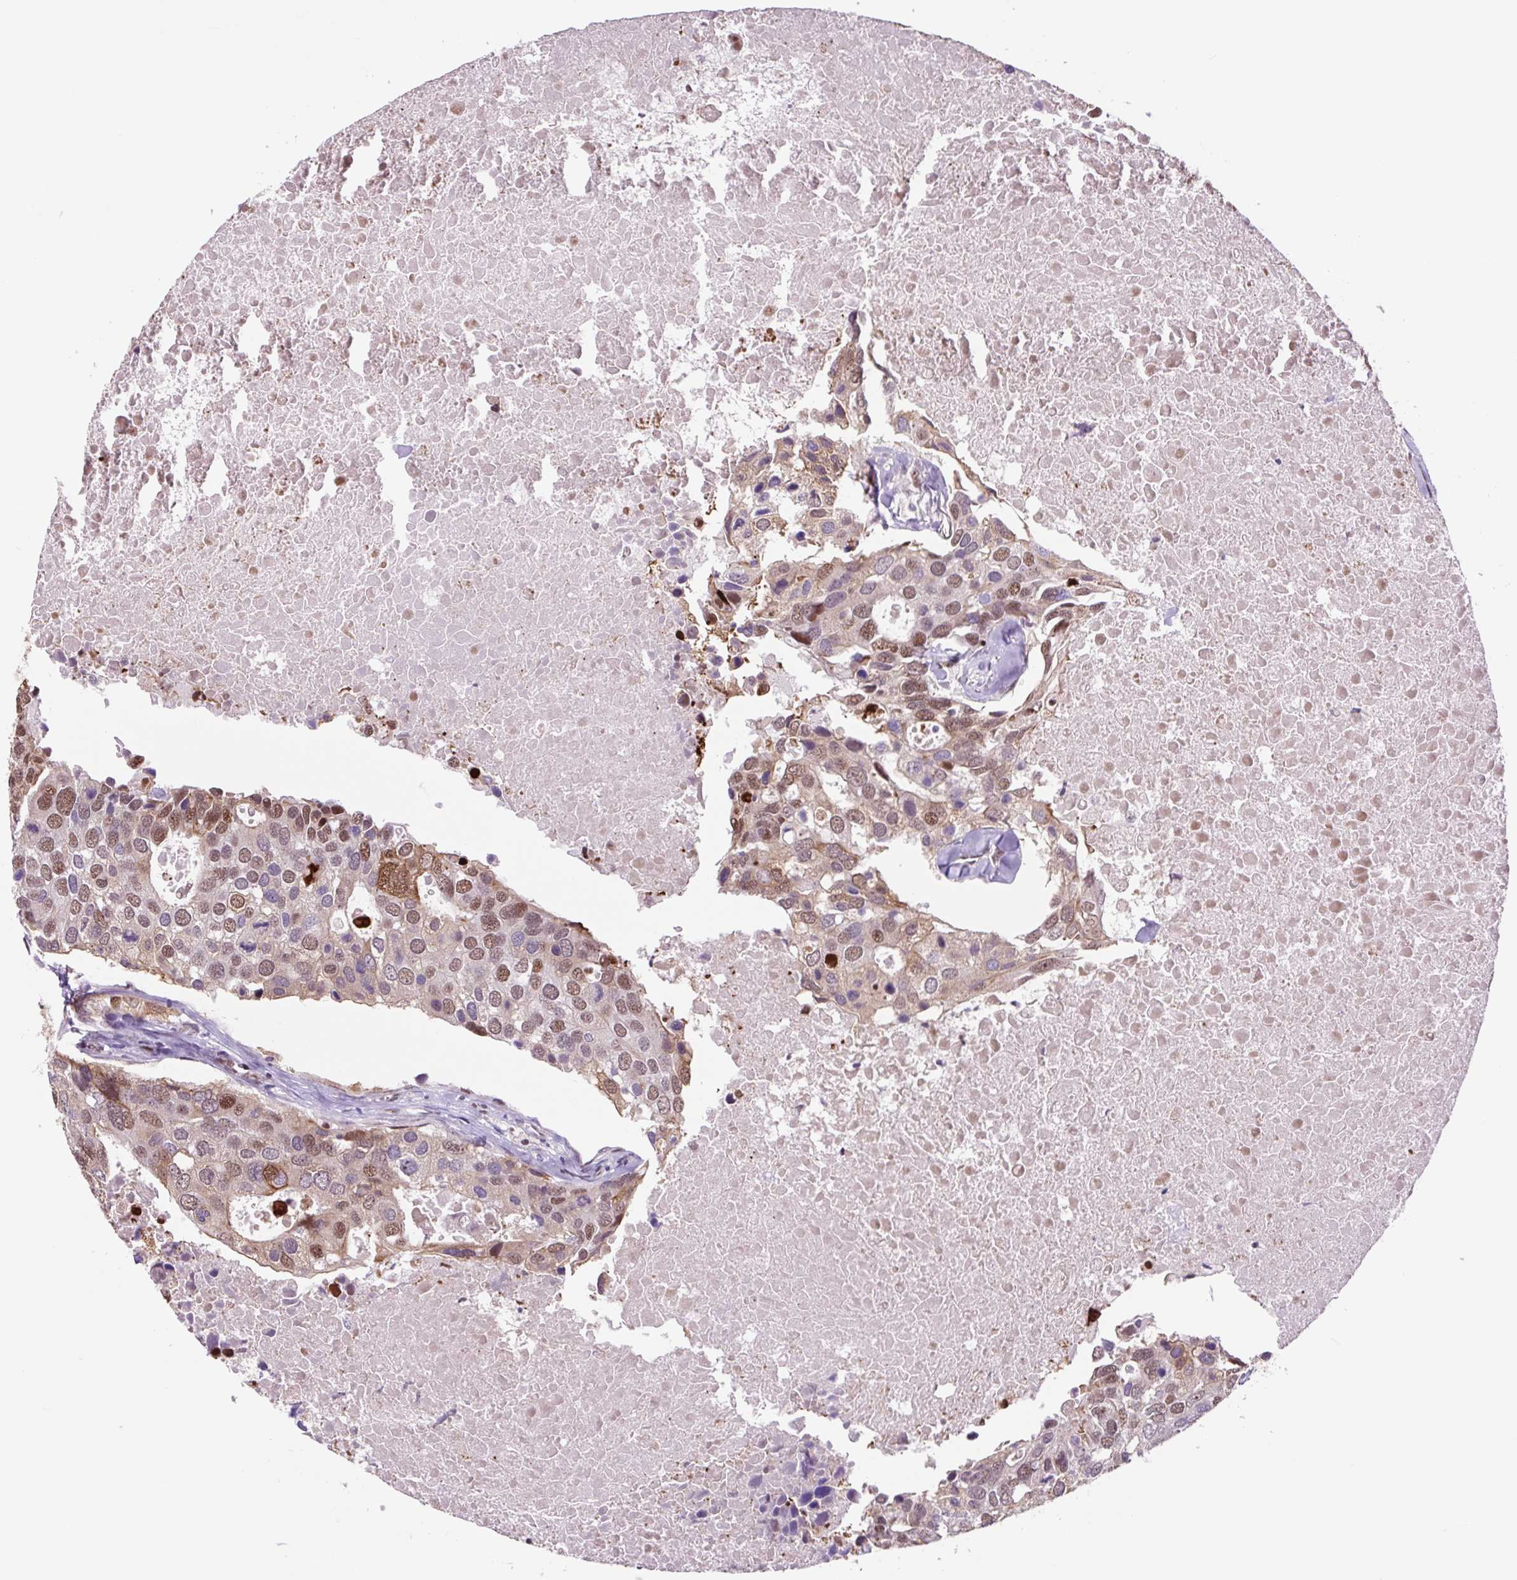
{"staining": {"intensity": "moderate", "quantity": "25%-75%", "location": "nuclear"}, "tissue": "breast cancer", "cell_type": "Tumor cells", "image_type": "cancer", "snomed": [{"axis": "morphology", "description": "Duct carcinoma"}, {"axis": "topography", "description": "Breast"}], "caption": "There is medium levels of moderate nuclear expression in tumor cells of breast cancer, as demonstrated by immunohistochemical staining (brown color).", "gene": "TAF1A", "patient": {"sex": "female", "age": 83}}